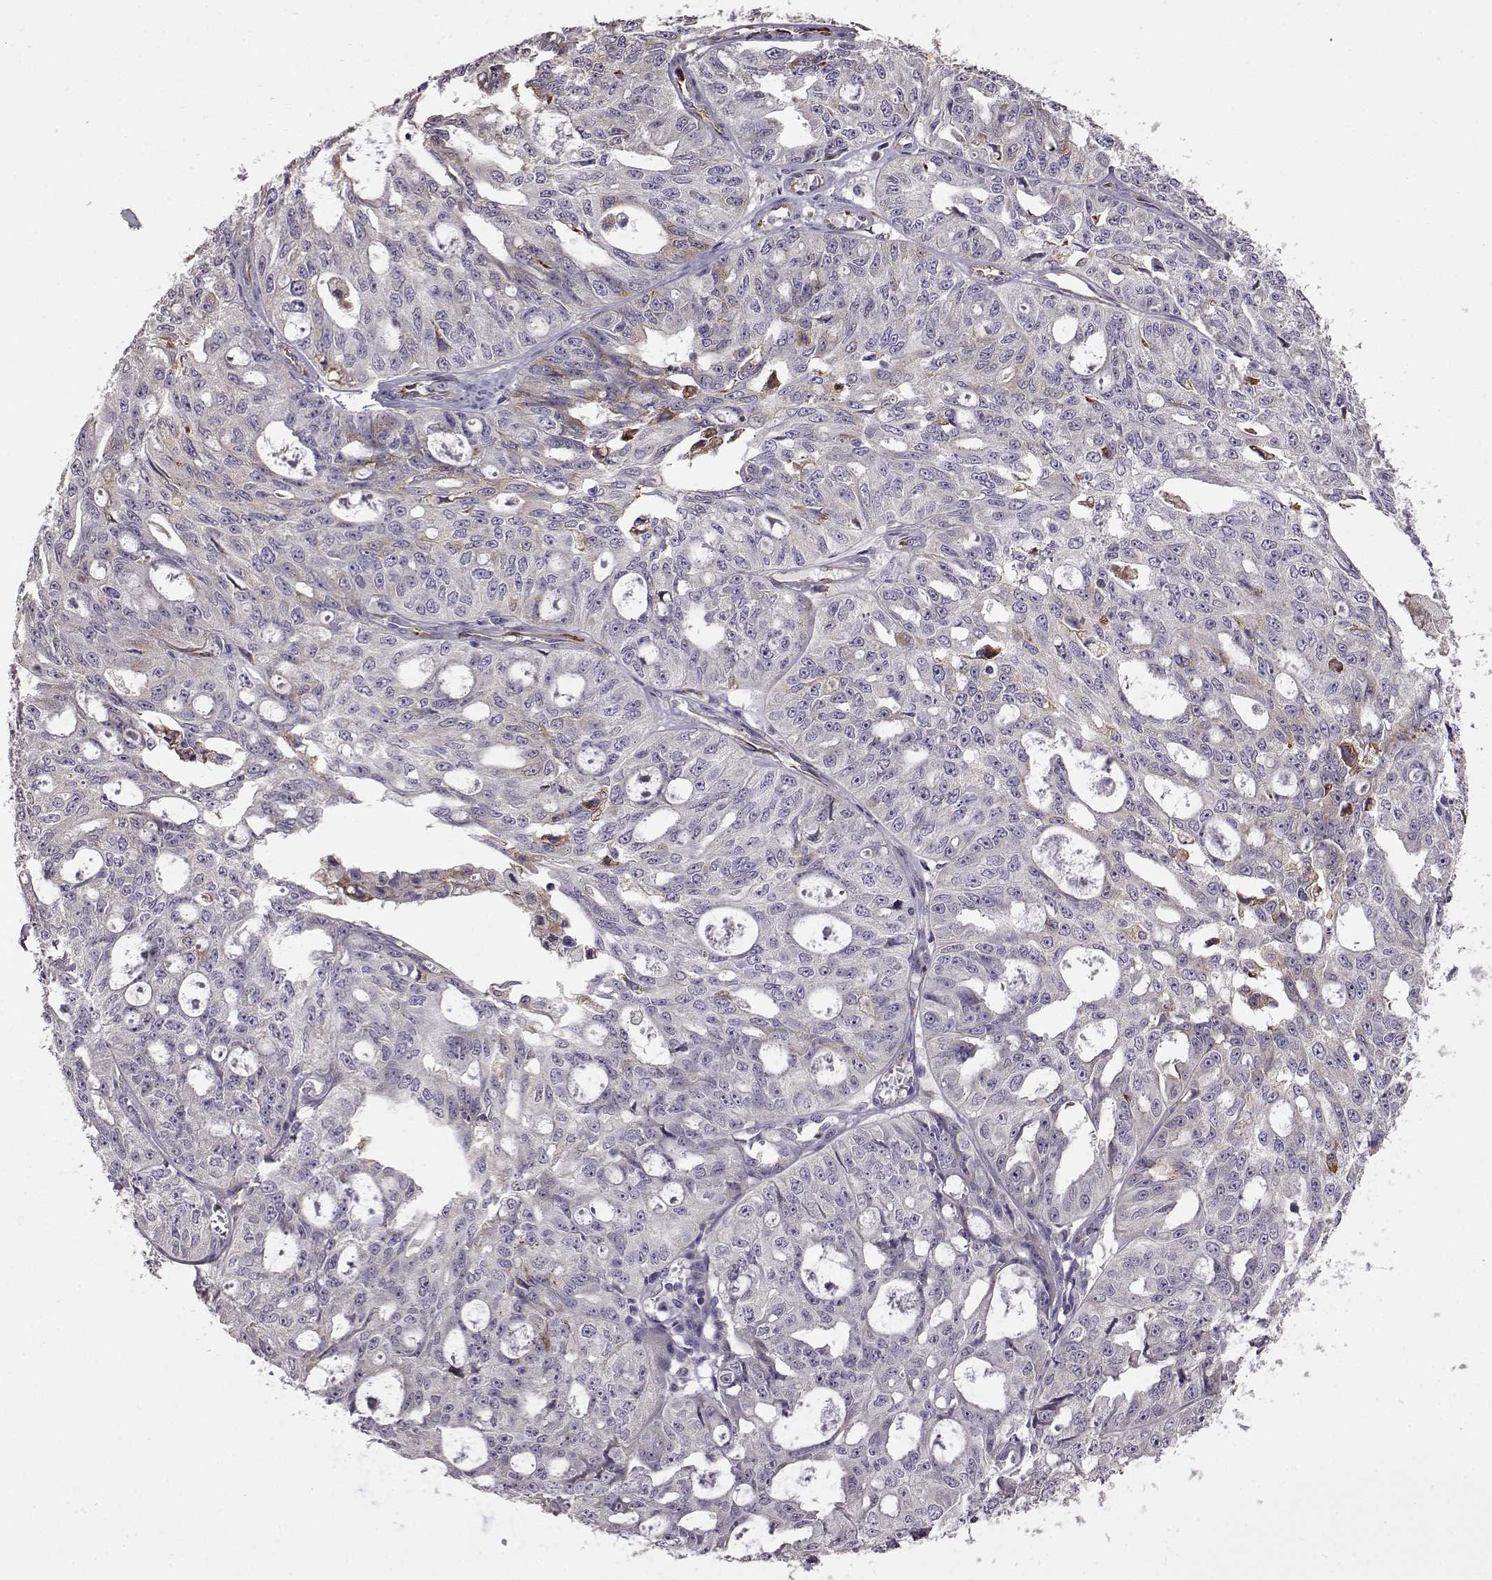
{"staining": {"intensity": "negative", "quantity": "none", "location": "none"}, "tissue": "ovarian cancer", "cell_type": "Tumor cells", "image_type": "cancer", "snomed": [{"axis": "morphology", "description": "Carcinoma, endometroid"}, {"axis": "topography", "description": "Ovary"}], "caption": "There is no significant staining in tumor cells of endometroid carcinoma (ovarian).", "gene": "ADGRG2", "patient": {"sex": "female", "age": 65}}